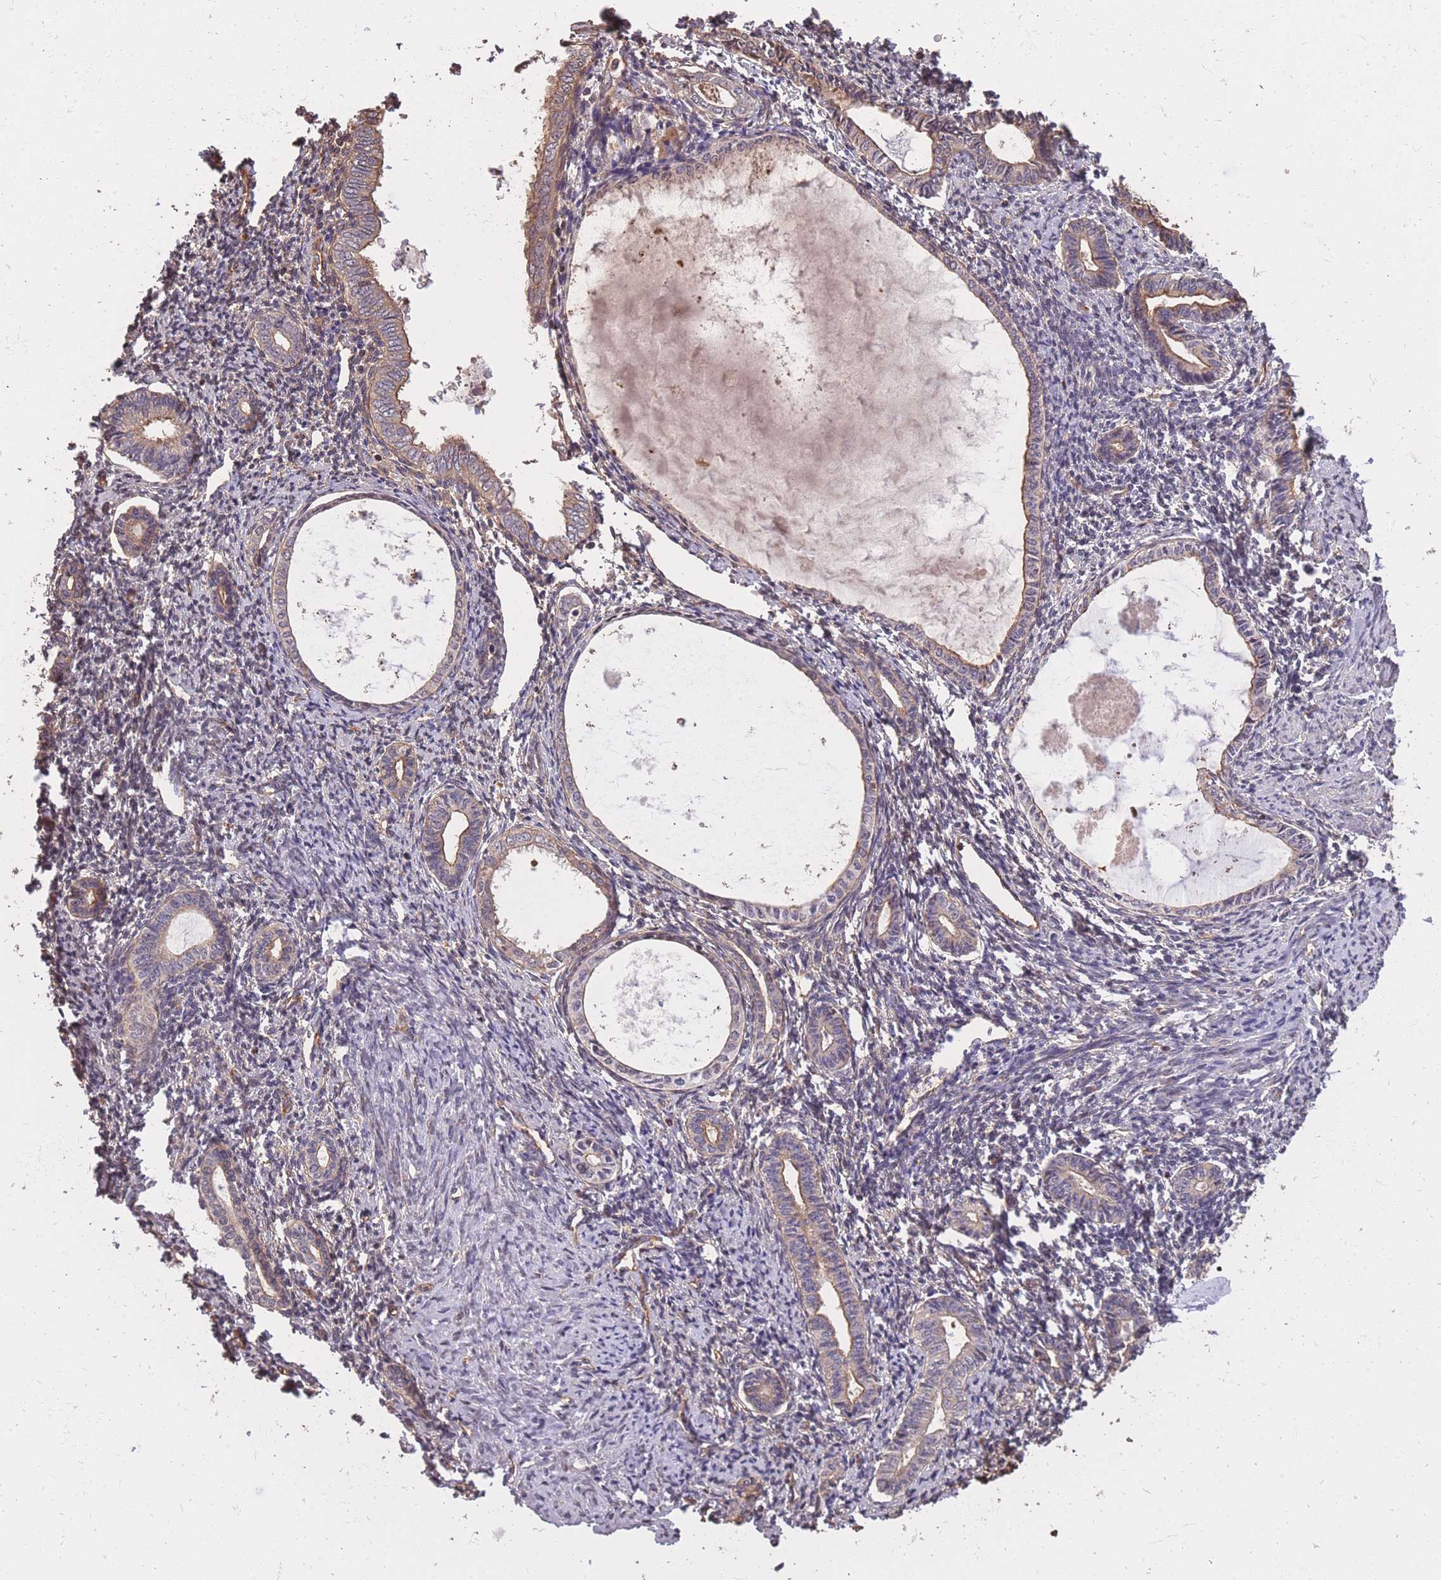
{"staining": {"intensity": "moderate", "quantity": "<25%", "location": "cytoplasmic/membranous"}, "tissue": "endometrium", "cell_type": "Cells in endometrial stroma", "image_type": "normal", "snomed": [{"axis": "morphology", "description": "Normal tissue, NOS"}, {"axis": "topography", "description": "Endometrium"}], "caption": "There is low levels of moderate cytoplasmic/membranous positivity in cells in endometrial stroma of benign endometrium, as demonstrated by immunohistochemical staining (brown color).", "gene": "ARMH3", "patient": {"sex": "female", "age": 63}}